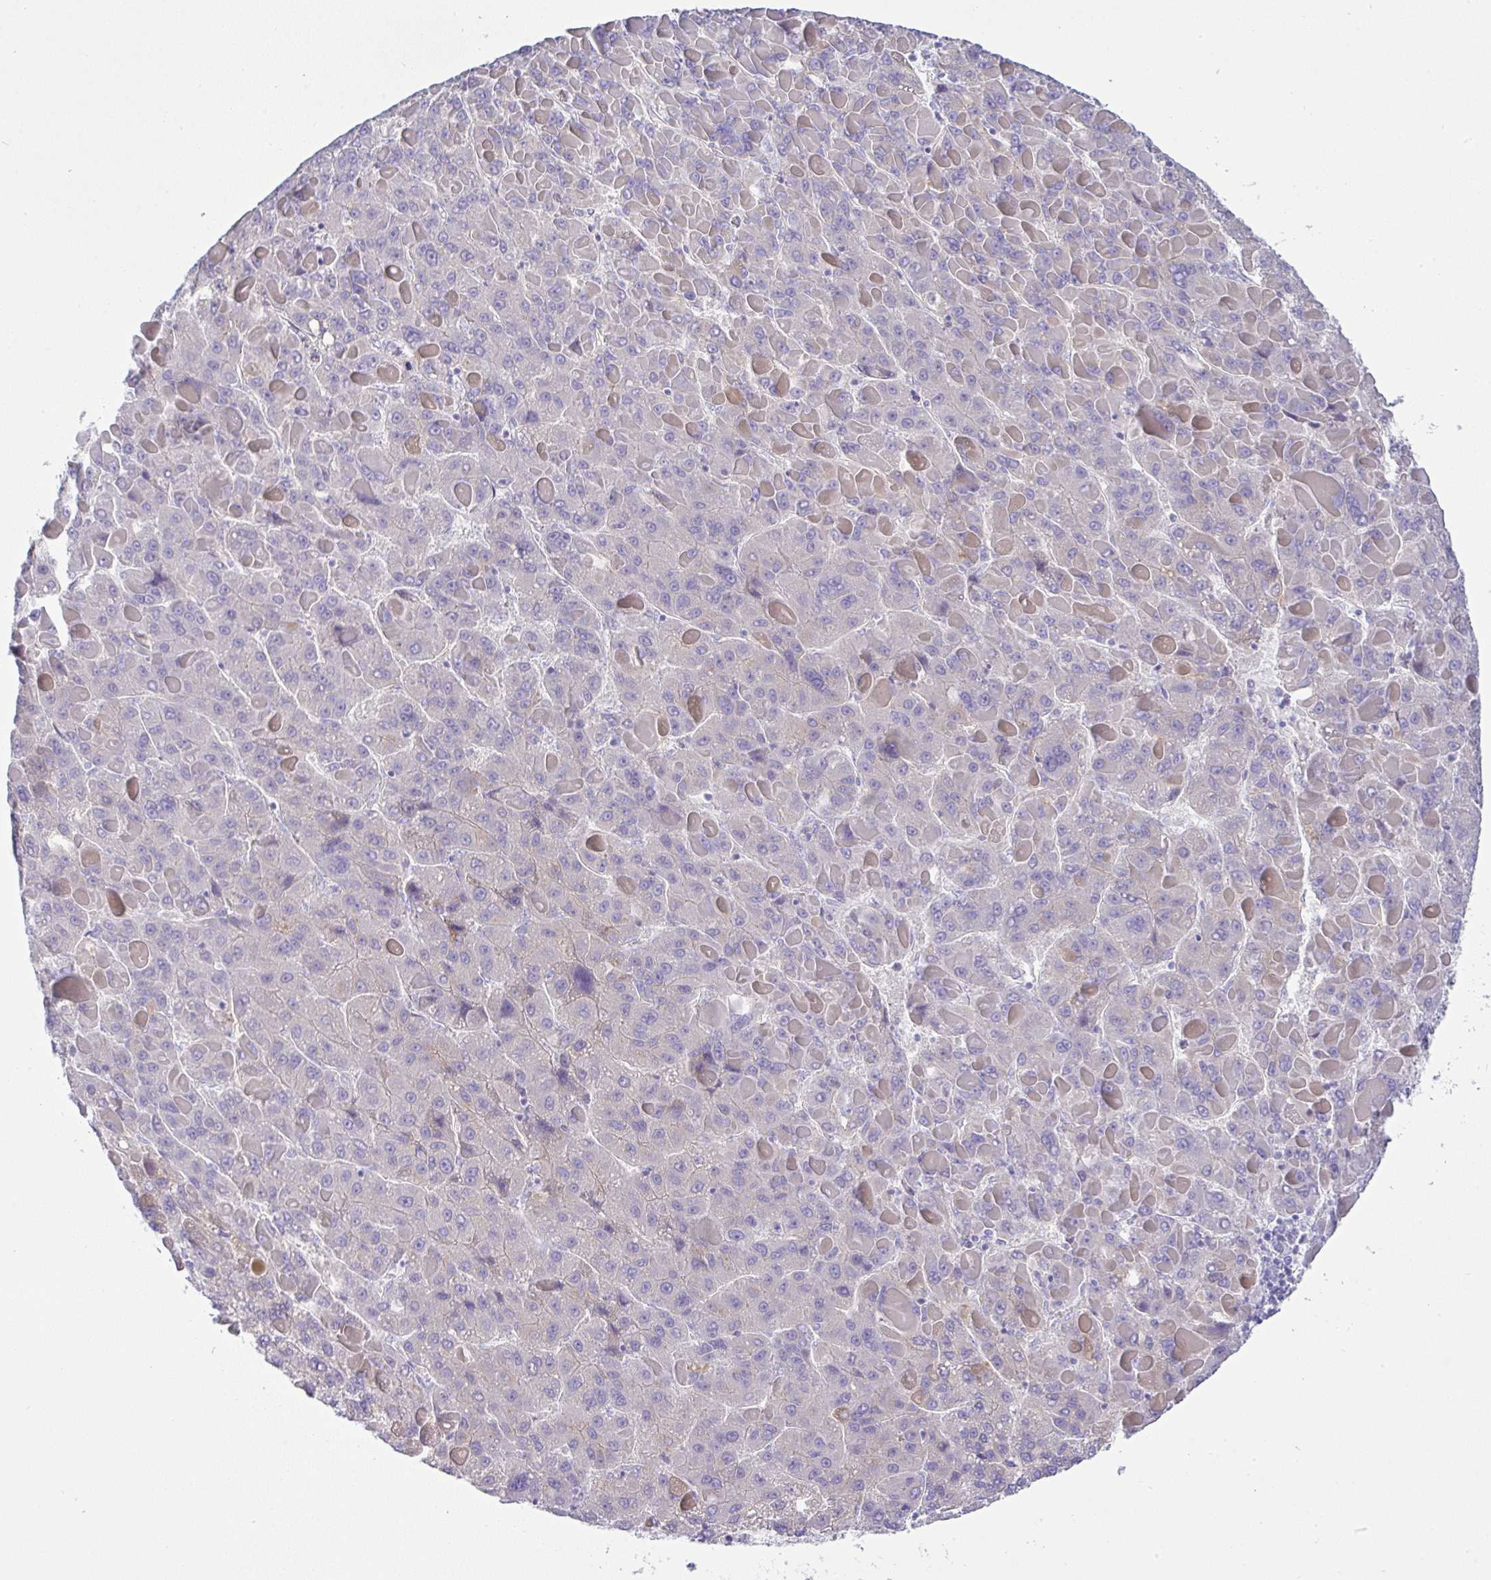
{"staining": {"intensity": "negative", "quantity": "none", "location": "none"}, "tissue": "liver cancer", "cell_type": "Tumor cells", "image_type": "cancer", "snomed": [{"axis": "morphology", "description": "Carcinoma, Hepatocellular, NOS"}, {"axis": "topography", "description": "Liver"}], "caption": "Human liver cancer stained for a protein using IHC demonstrates no positivity in tumor cells.", "gene": "FAM177A1", "patient": {"sex": "female", "age": 82}}